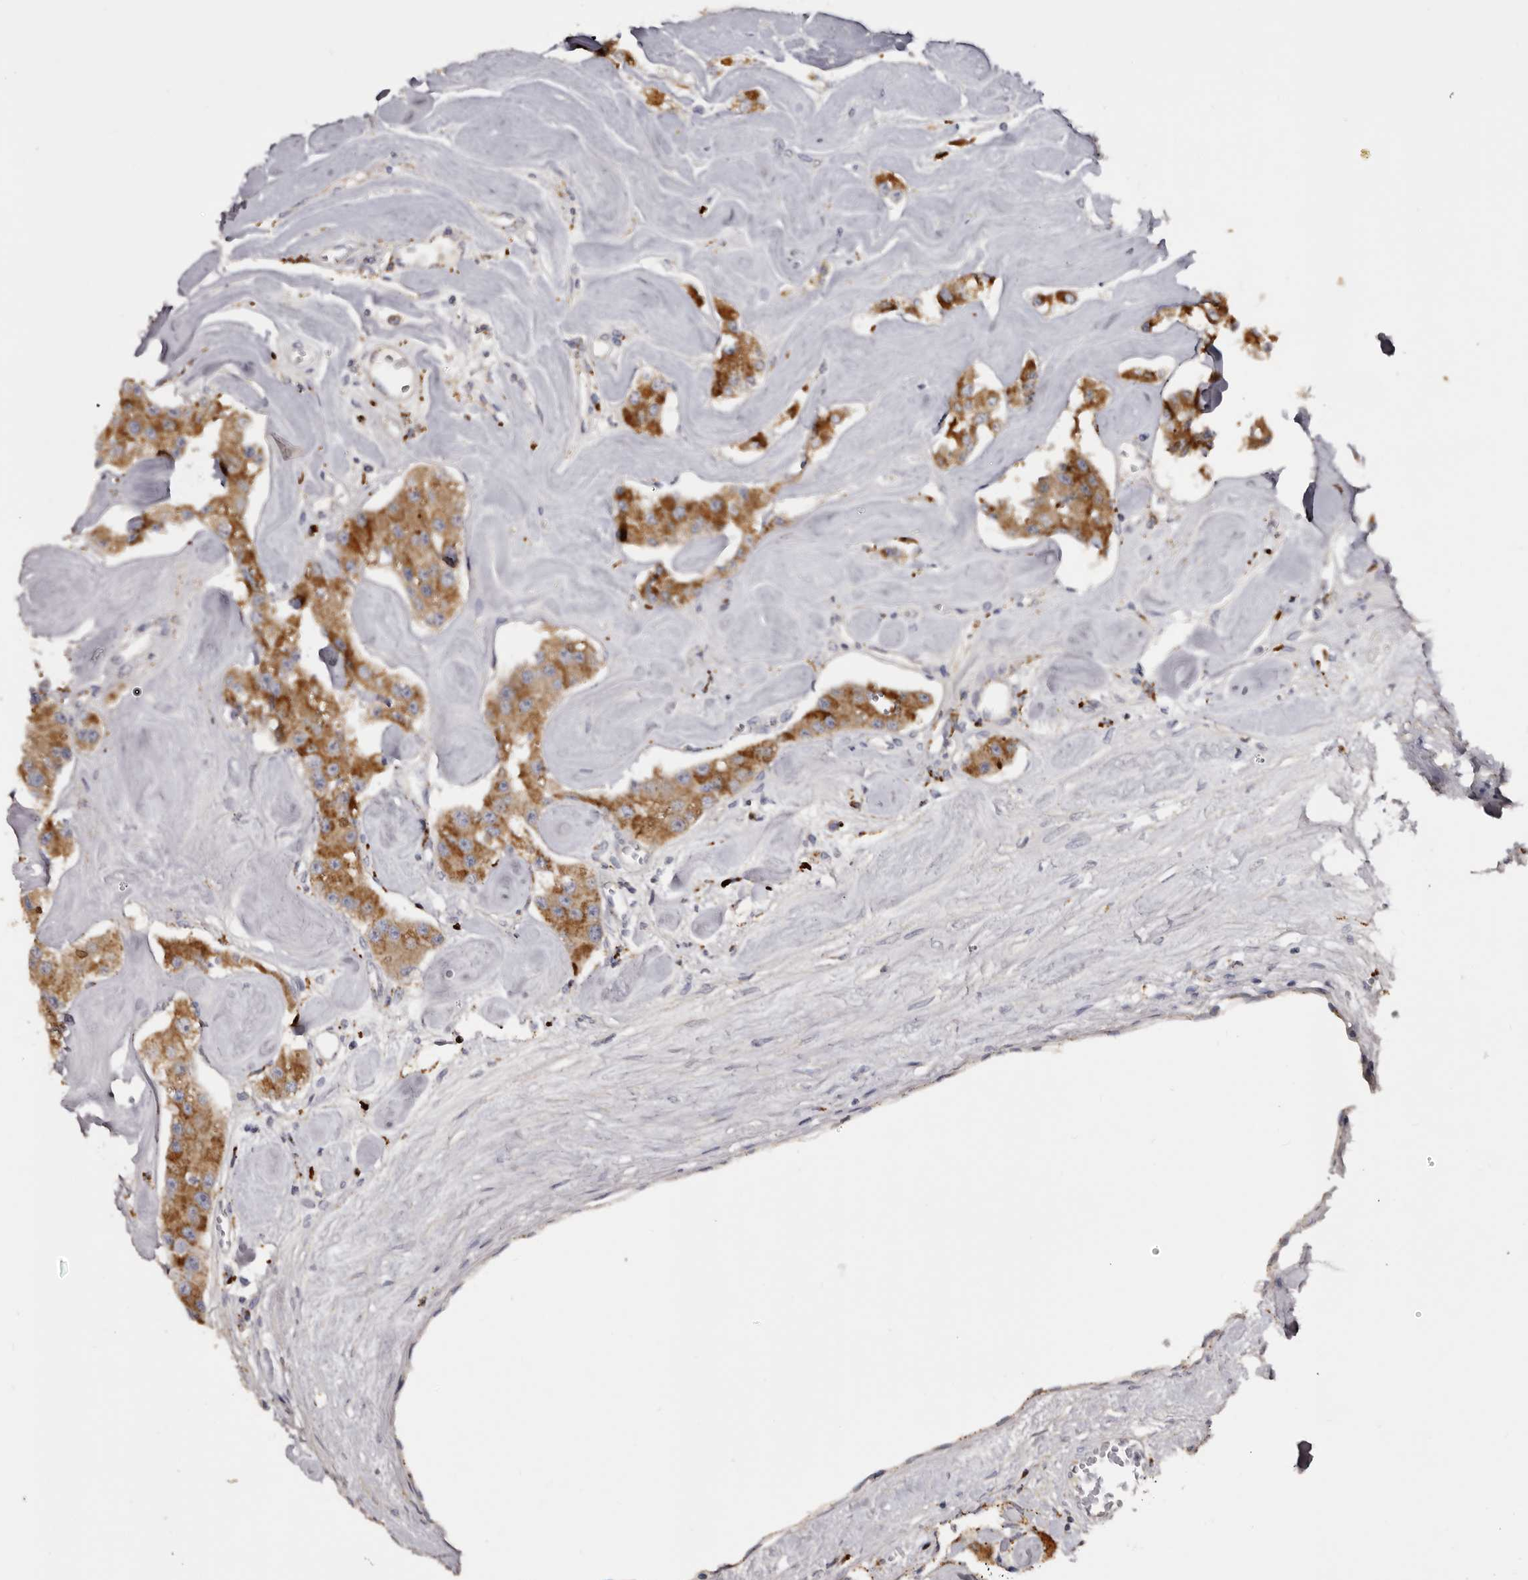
{"staining": {"intensity": "moderate", "quantity": ">75%", "location": "cytoplasmic/membranous"}, "tissue": "carcinoid", "cell_type": "Tumor cells", "image_type": "cancer", "snomed": [{"axis": "morphology", "description": "Carcinoid, malignant, NOS"}, {"axis": "topography", "description": "Pancreas"}], "caption": "Protein expression by immunohistochemistry demonstrates moderate cytoplasmic/membranous expression in about >75% of tumor cells in malignant carcinoid. The staining is performed using DAB (3,3'-diaminobenzidine) brown chromogen to label protein expression. The nuclei are counter-stained blue using hematoxylin.", "gene": "DAP", "patient": {"sex": "male", "age": 41}}